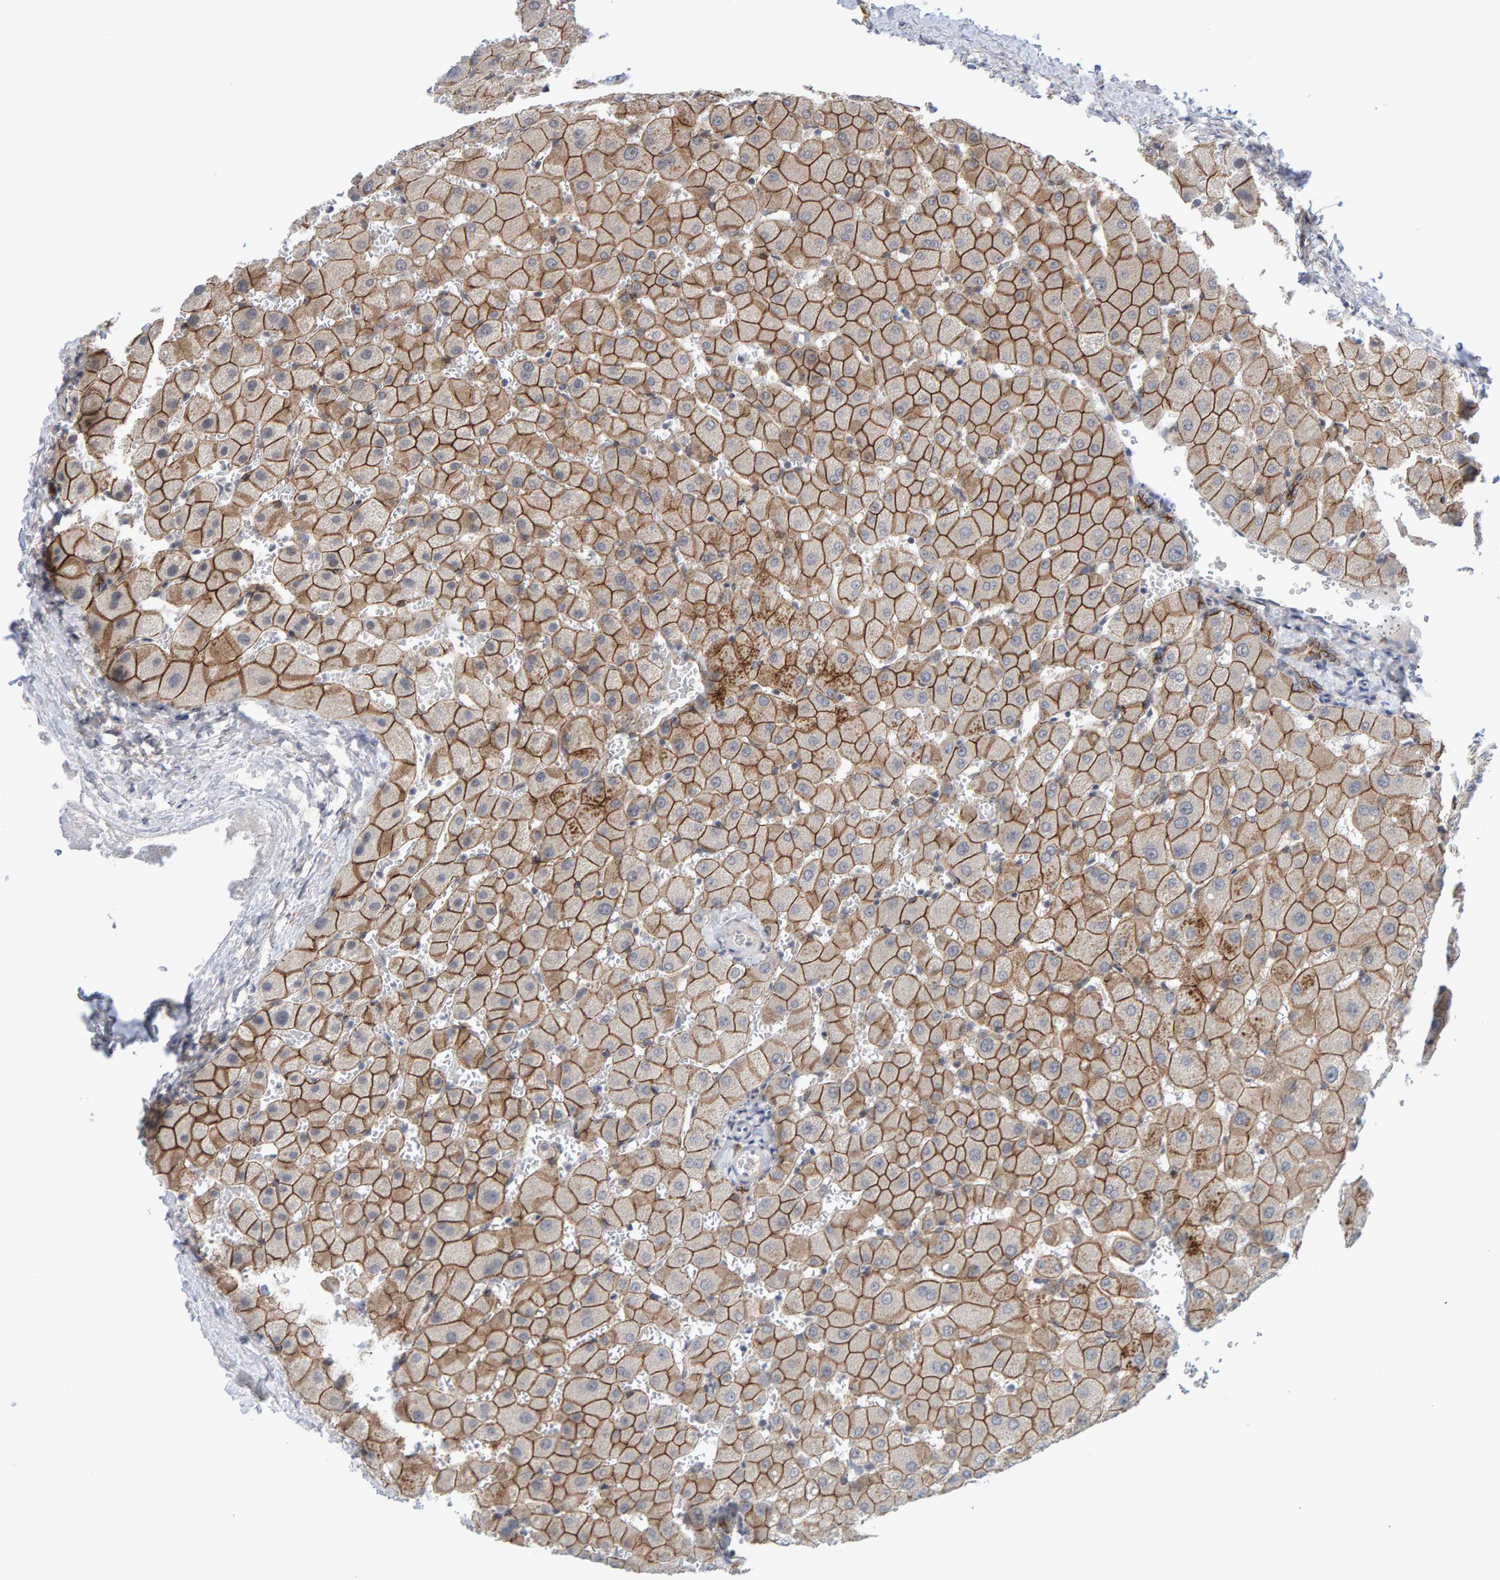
{"staining": {"intensity": "moderate", "quantity": ">75%", "location": "cytoplasmic/membranous"}, "tissue": "liver", "cell_type": "Cholangiocytes", "image_type": "normal", "snomed": [{"axis": "morphology", "description": "Normal tissue, NOS"}, {"axis": "topography", "description": "Liver"}], "caption": "The histopathology image demonstrates staining of normal liver, revealing moderate cytoplasmic/membranous protein positivity (brown color) within cholangiocytes. (DAB (3,3'-diaminobenzidine) IHC, brown staining for protein, blue staining for nuclei).", "gene": "CDH2", "patient": {"sex": "female", "age": 63}}